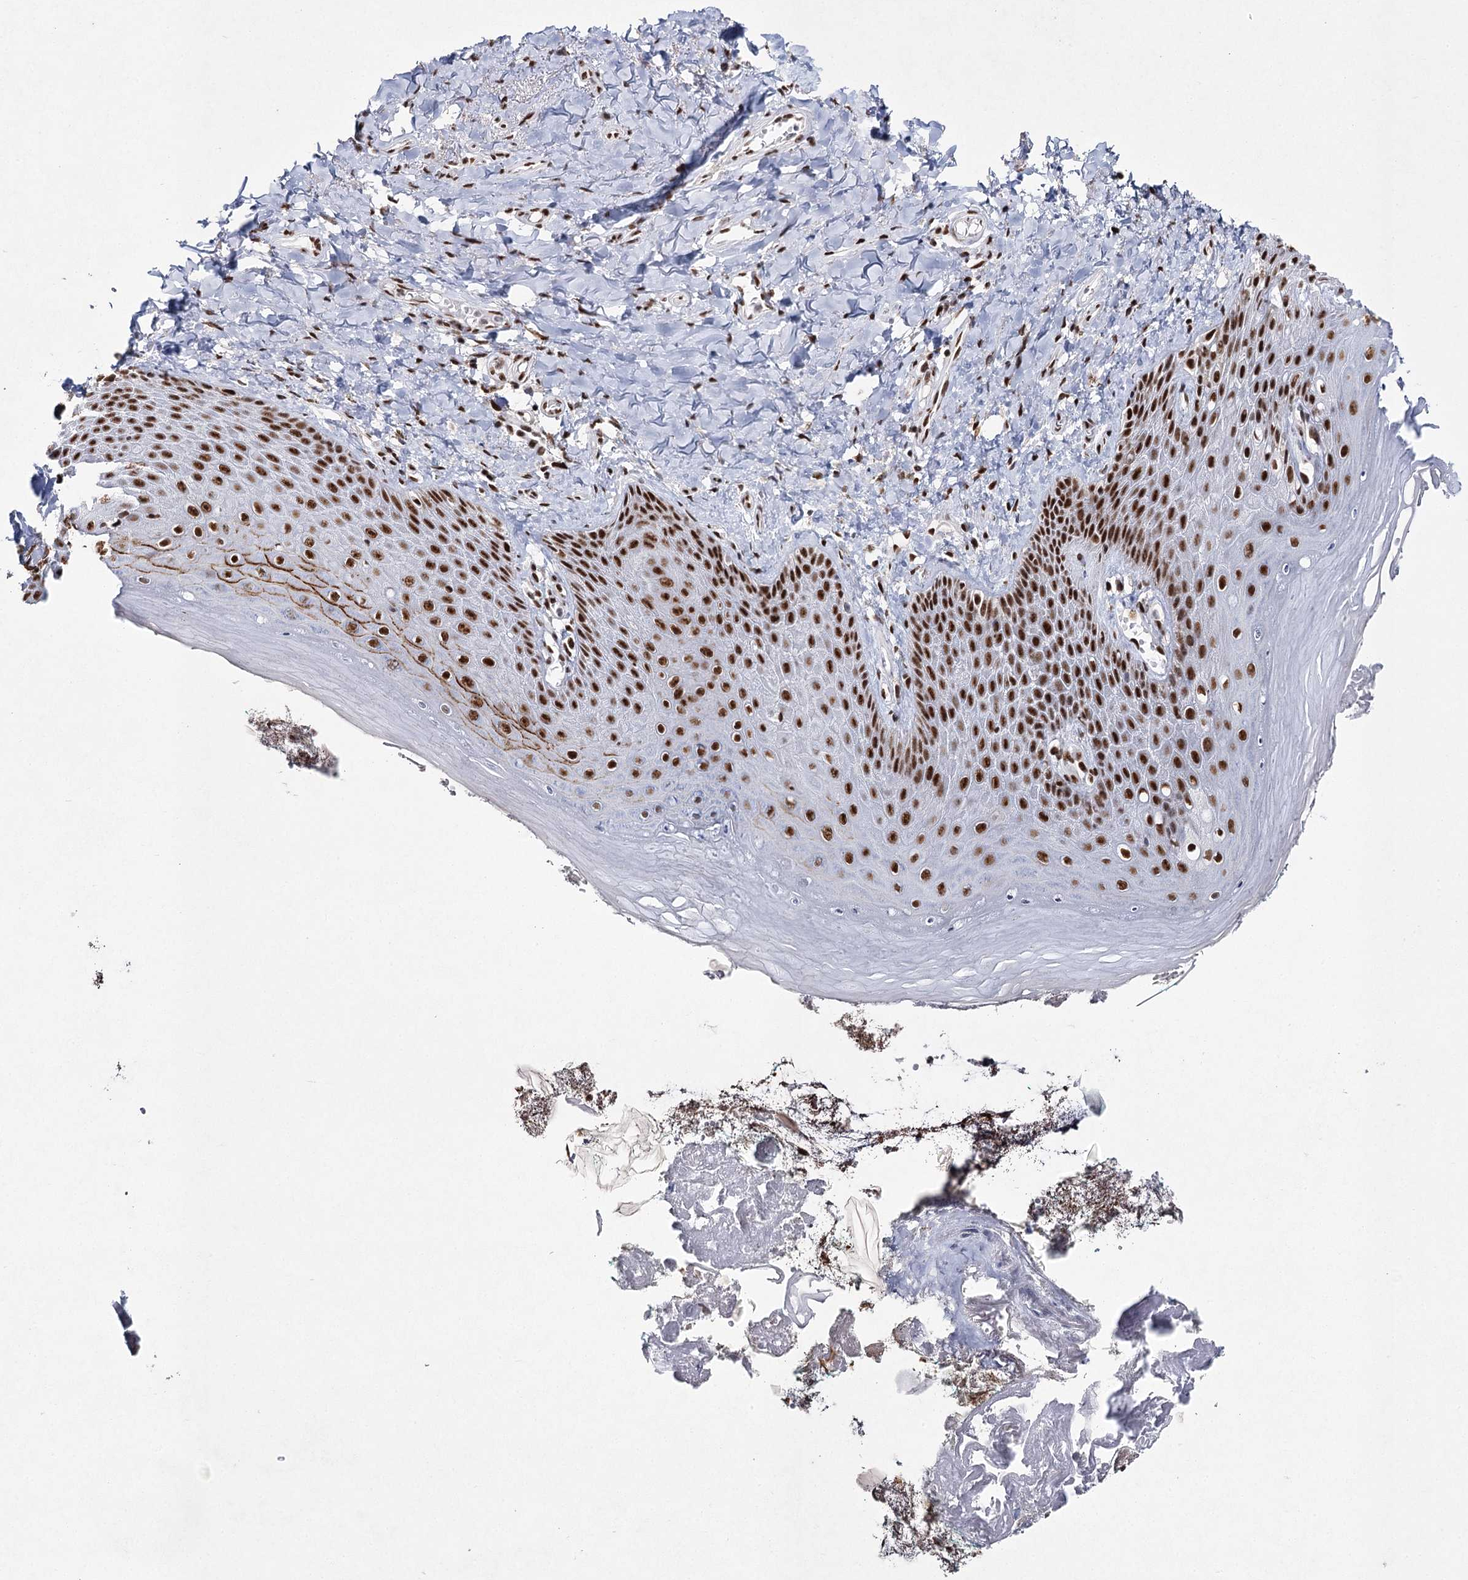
{"staining": {"intensity": "strong", "quantity": ">75%", "location": "nuclear"}, "tissue": "skin", "cell_type": "Epidermal cells", "image_type": "normal", "snomed": [{"axis": "morphology", "description": "Normal tissue, NOS"}, {"axis": "topography", "description": "Anal"}], "caption": "DAB immunohistochemical staining of unremarkable human skin exhibits strong nuclear protein positivity in approximately >75% of epidermal cells. (DAB (3,3'-diaminobenzidine) IHC with brightfield microscopy, high magnification).", "gene": "SCAF8", "patient": {"sex": "male", "age": 78}}